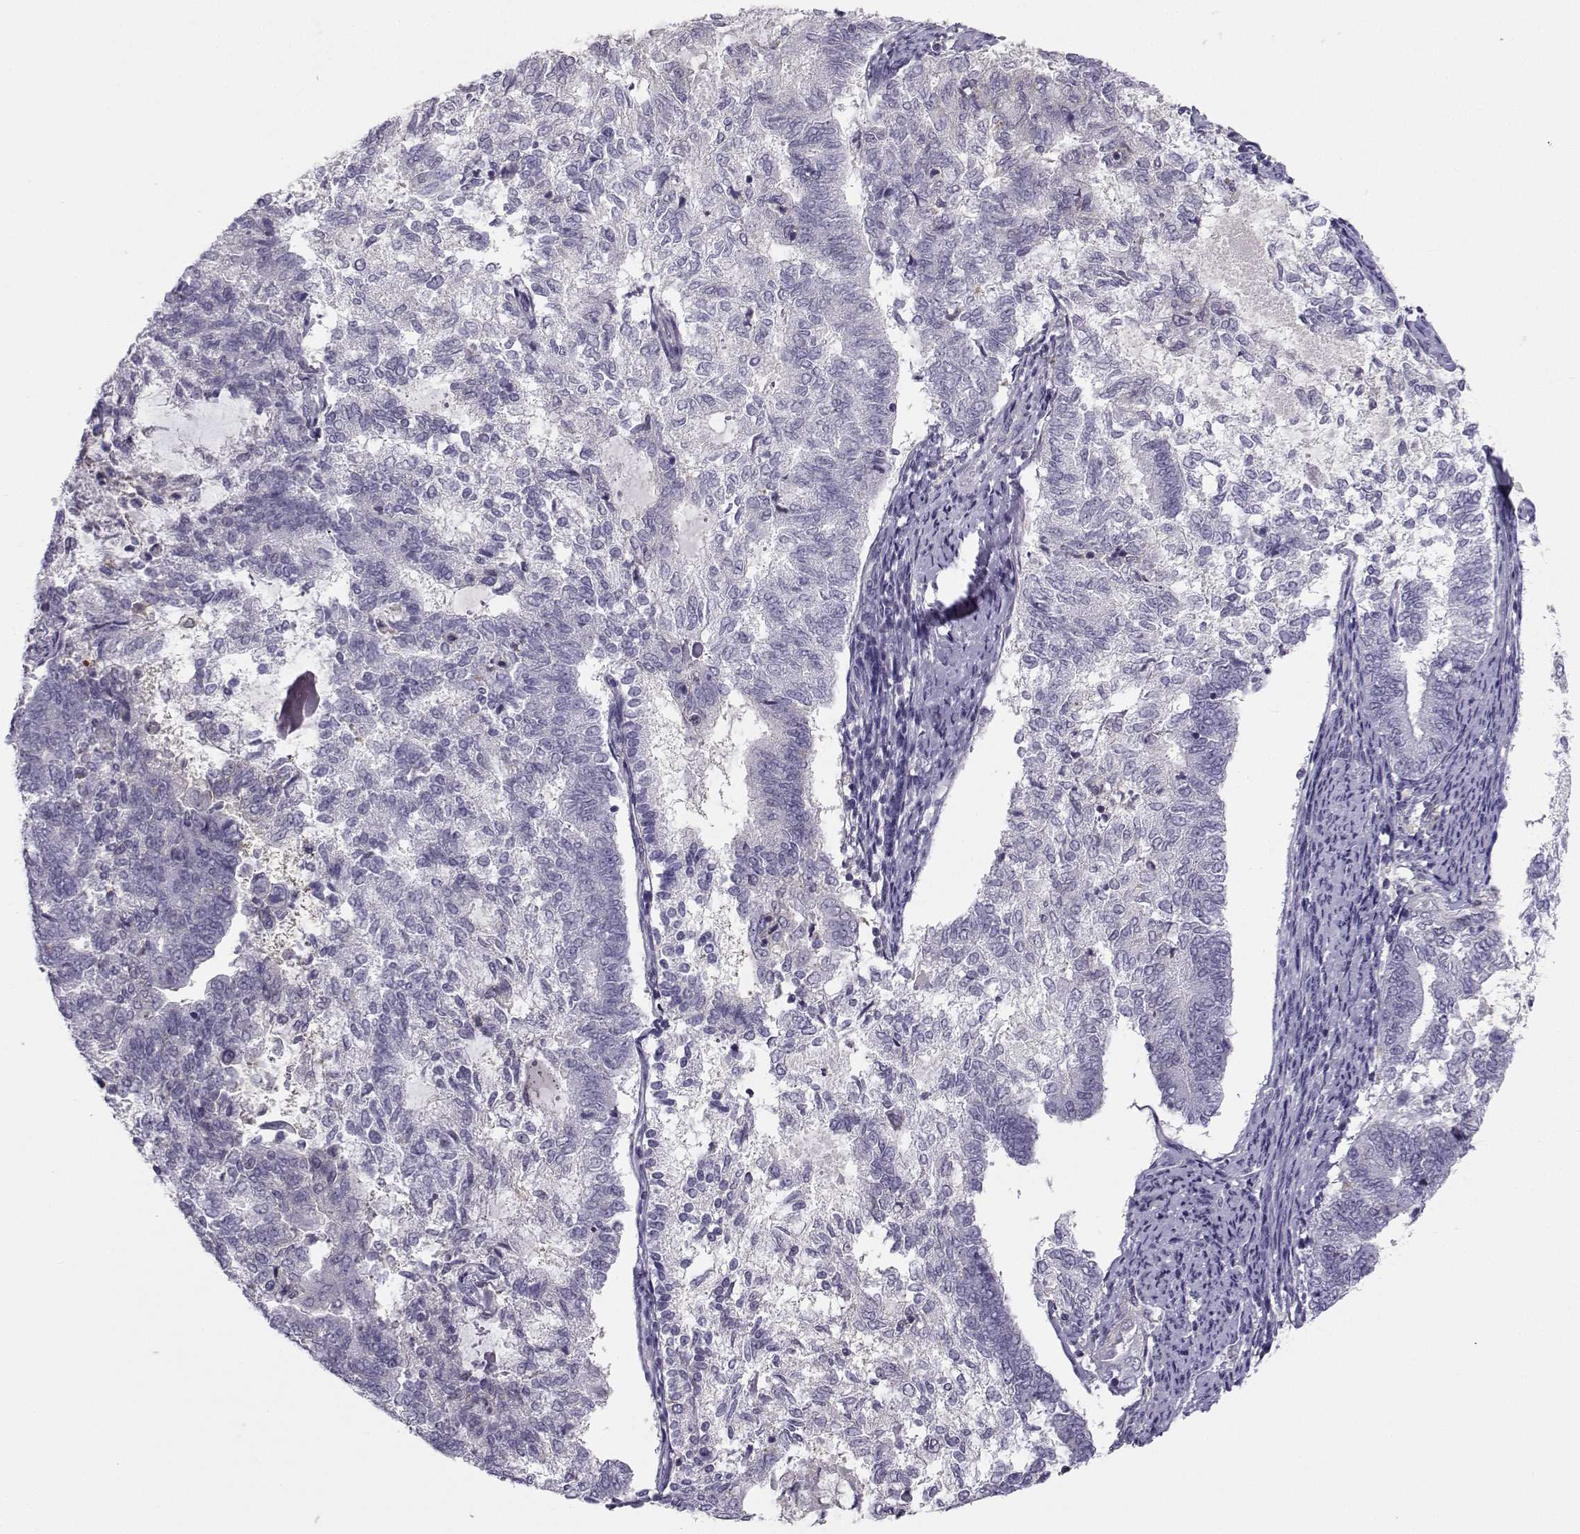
{"staining": {"intensity": "negative", "quantity": "none", "location": "none"}, "tissue": "endometrial cancer", "cell_type": "Tumor cells", "image_type": "cancer", "snomed": [{"axis": "morphology", "description": "Adenocarcinoma, NOS"}, {"axis": "topography", "description": "Endometrium"}], "caption": "The IHC histopathology image has no significant positivity in tumor cells of endometrial cancer (adenocarcinoma) tissue. (Brightfield microscopy of DAB (3,3'-diaminobenzidine) immunohistochemistry at high magnification).", "gene": "MROH7", "patient": {"sex": "female", "age": 65}}